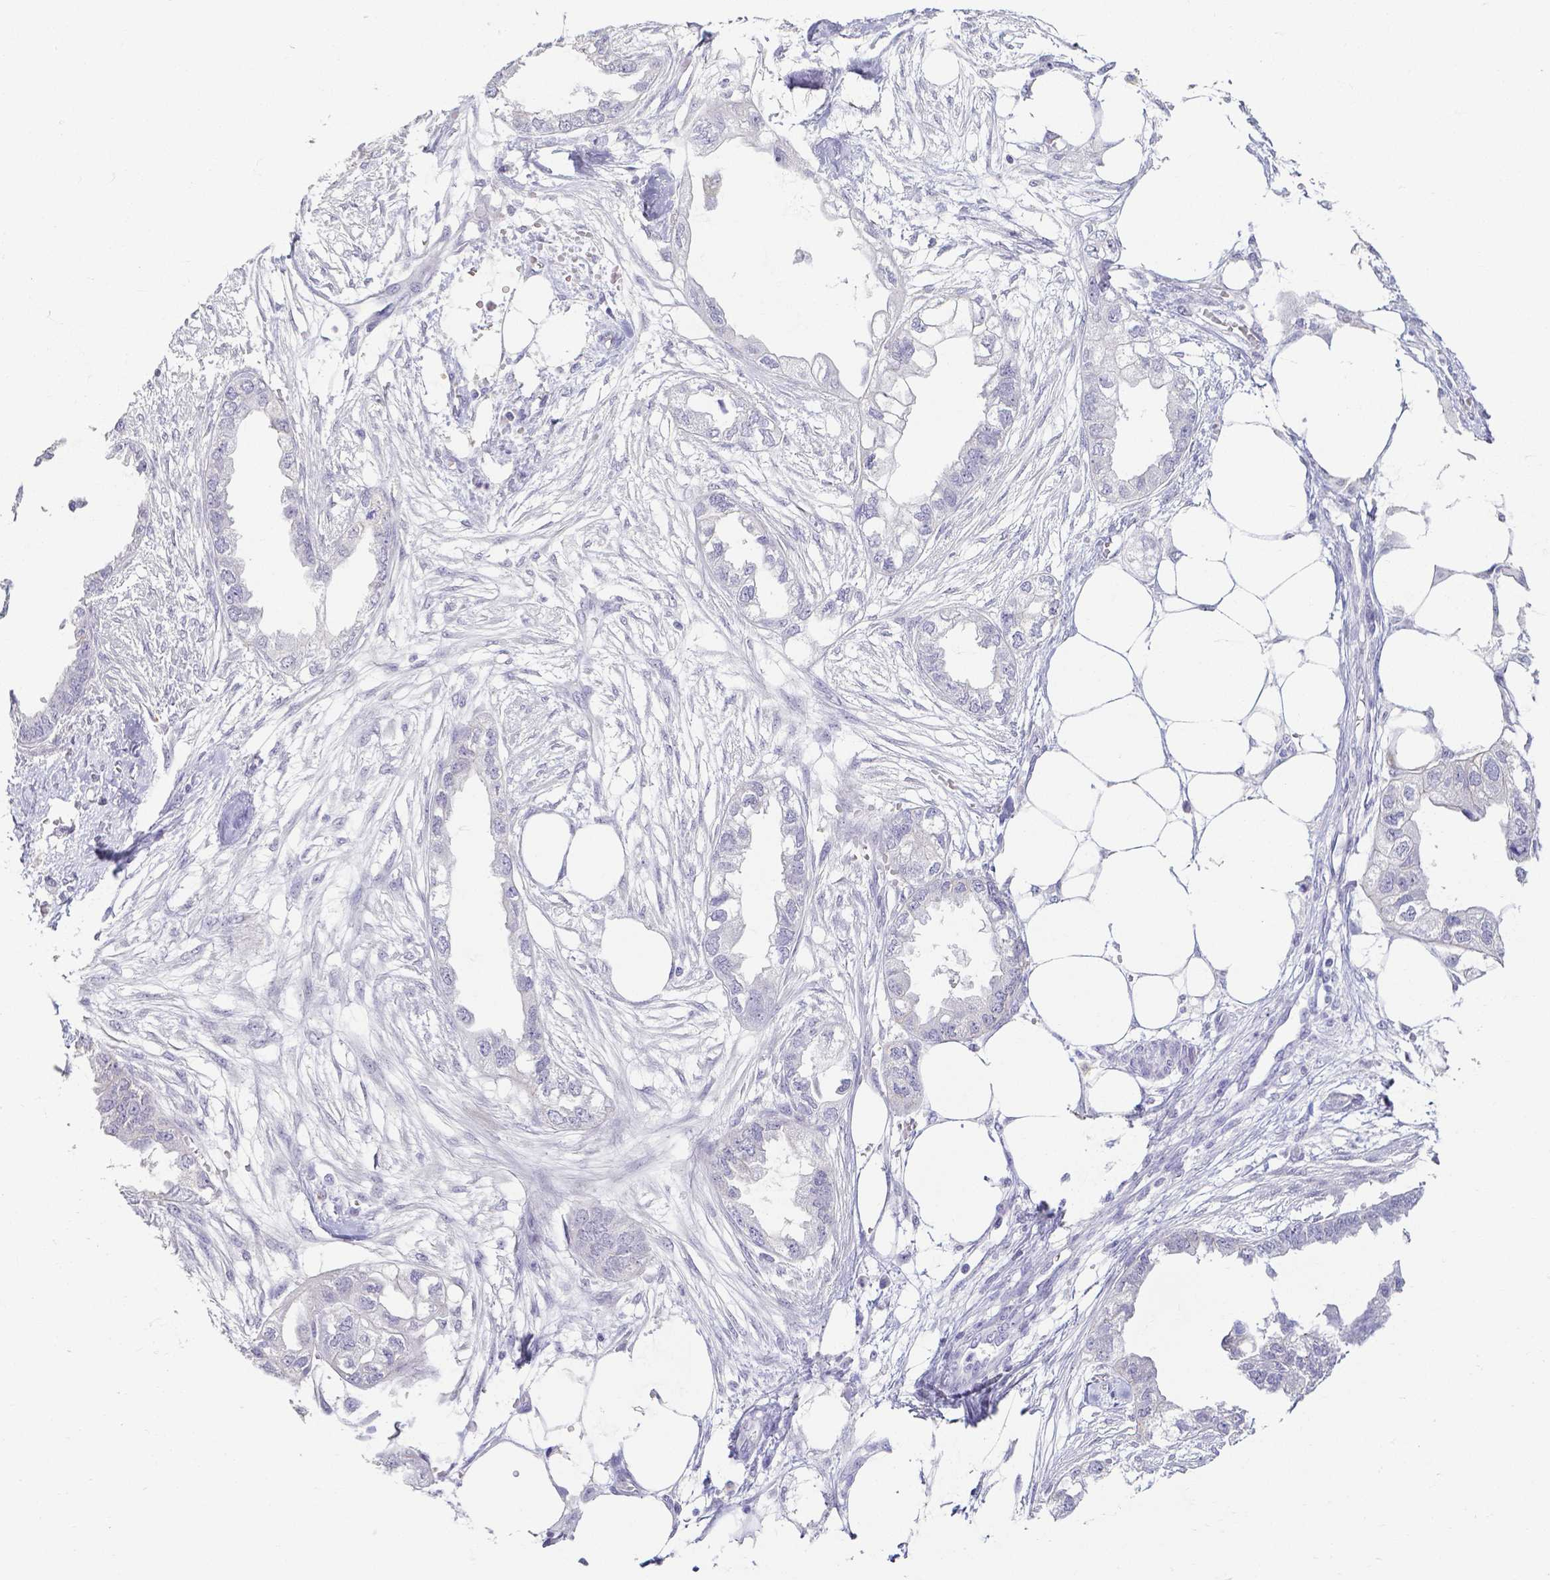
{"staining": {"intensity": "negative", "quantity": "none", "location": "none"}, "tissue": "endometrial cancer", "cell_type": "Tumor cells", "image_type": "cancer", "snomed": [{"axis": "morphology", "description": "Adenocarcinoma, NOS"}, {"axis": "morphology", "description": "Adenocarcinoma, metastatic, NOS"}, {"axis": "topography", "description": "Adipose tissue"}, {"axis": "topography", "description": "Endometrium"}], "caption": "Immunohistochemical staining of endometrial cancer (adenocarcinoma) reveals no significant staining in tumor cells.", "gene": "FAM83G", "patient": {"sex": "female", "age": 67}}